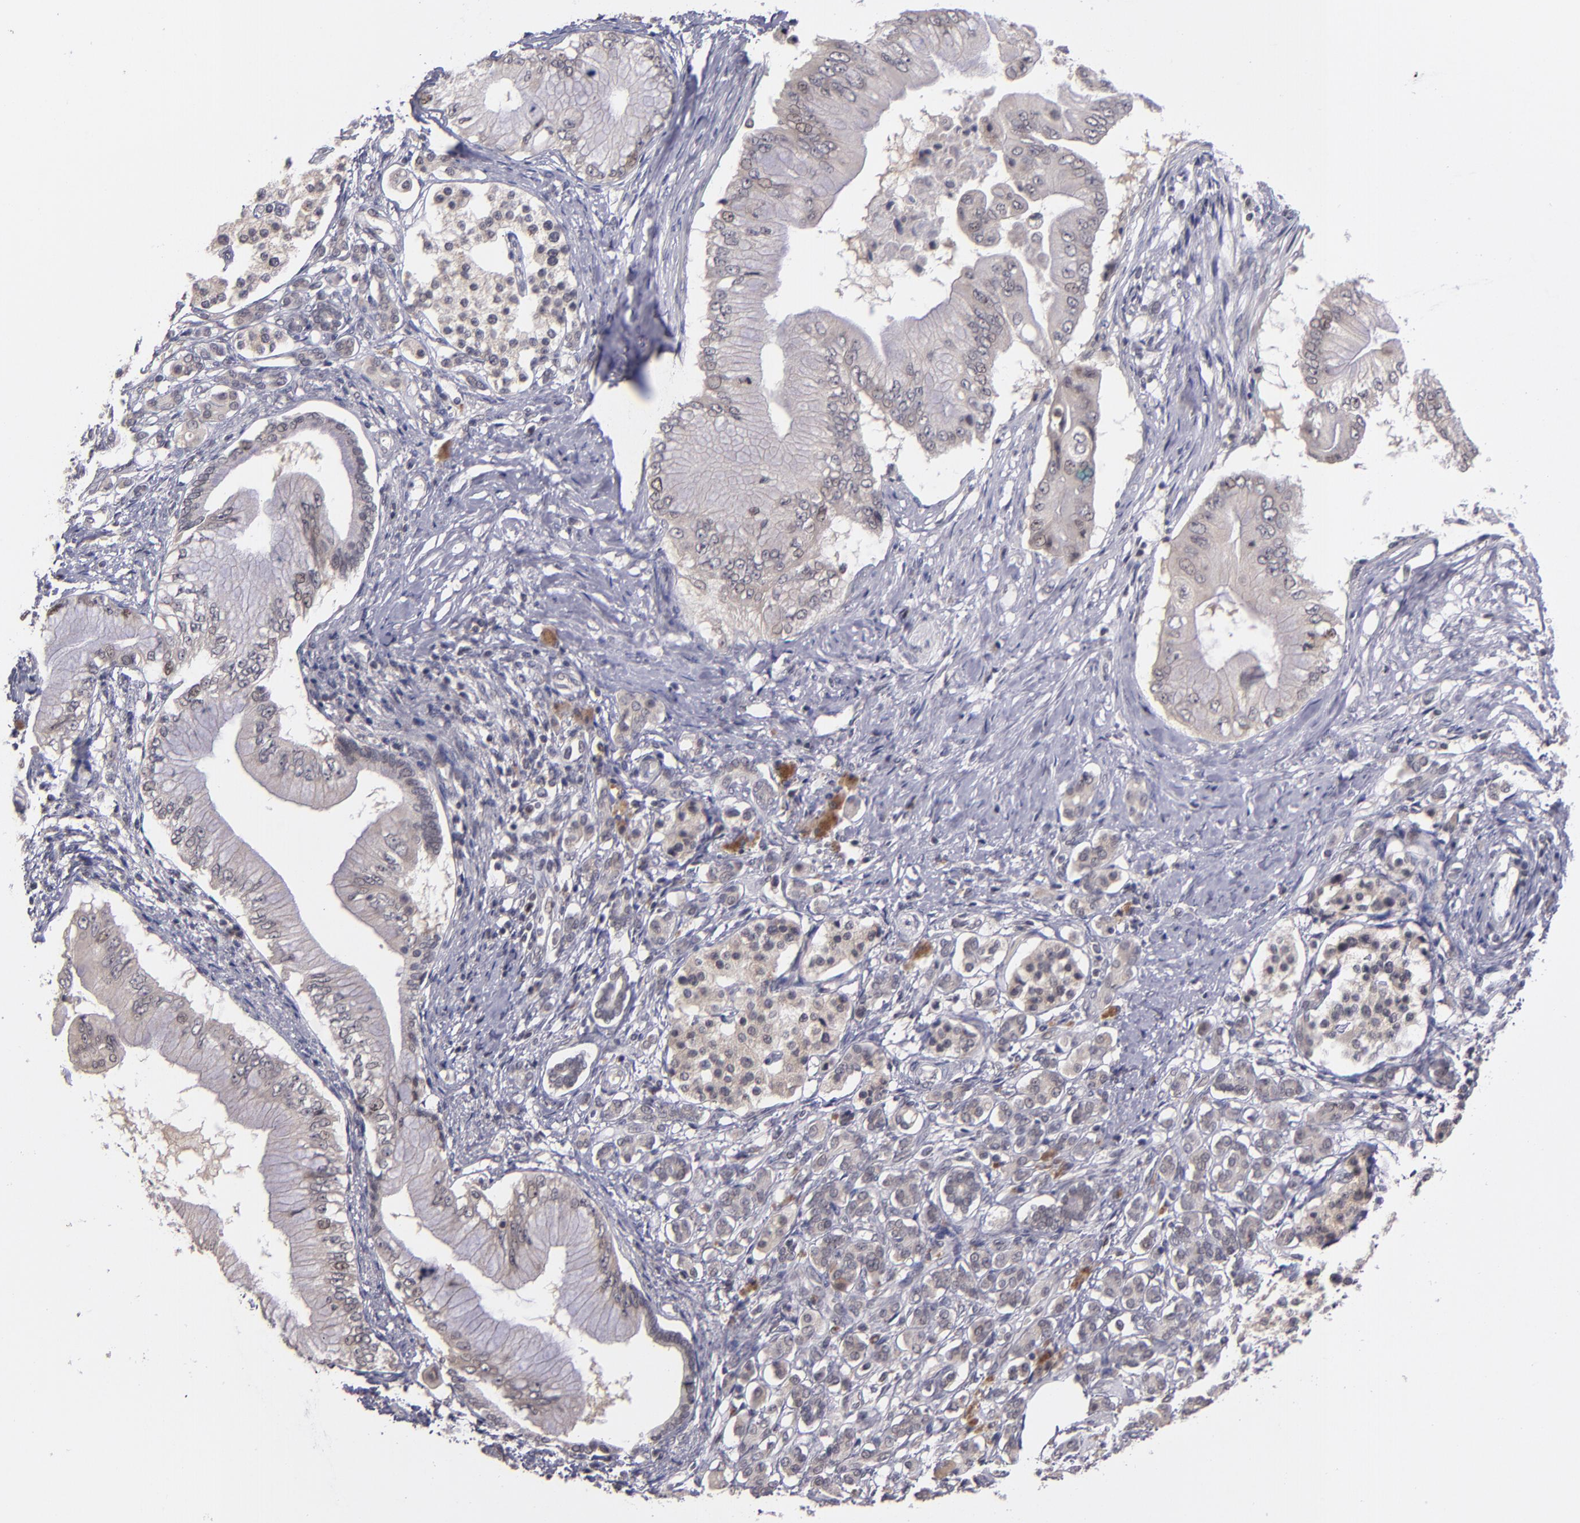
{"staining": {"intensity": "weak", "quantity": "<25%", "location": "nuclear"}, "tissue": "pancreatic cancer", "cell_type": "Tumor cells", "image_type": "cancer", "snomed": [{"axis": "morphology", "description": "Adenocarcinoma, NOS"}, {"axis": "topography", "description": "Pancreas"}], "caption": "This is an IHC micrograph of pancreatic cancer. There is no staining in tumor cells.", "gene": "CDC7", "patient": {"sex": "male", "age": 62}}